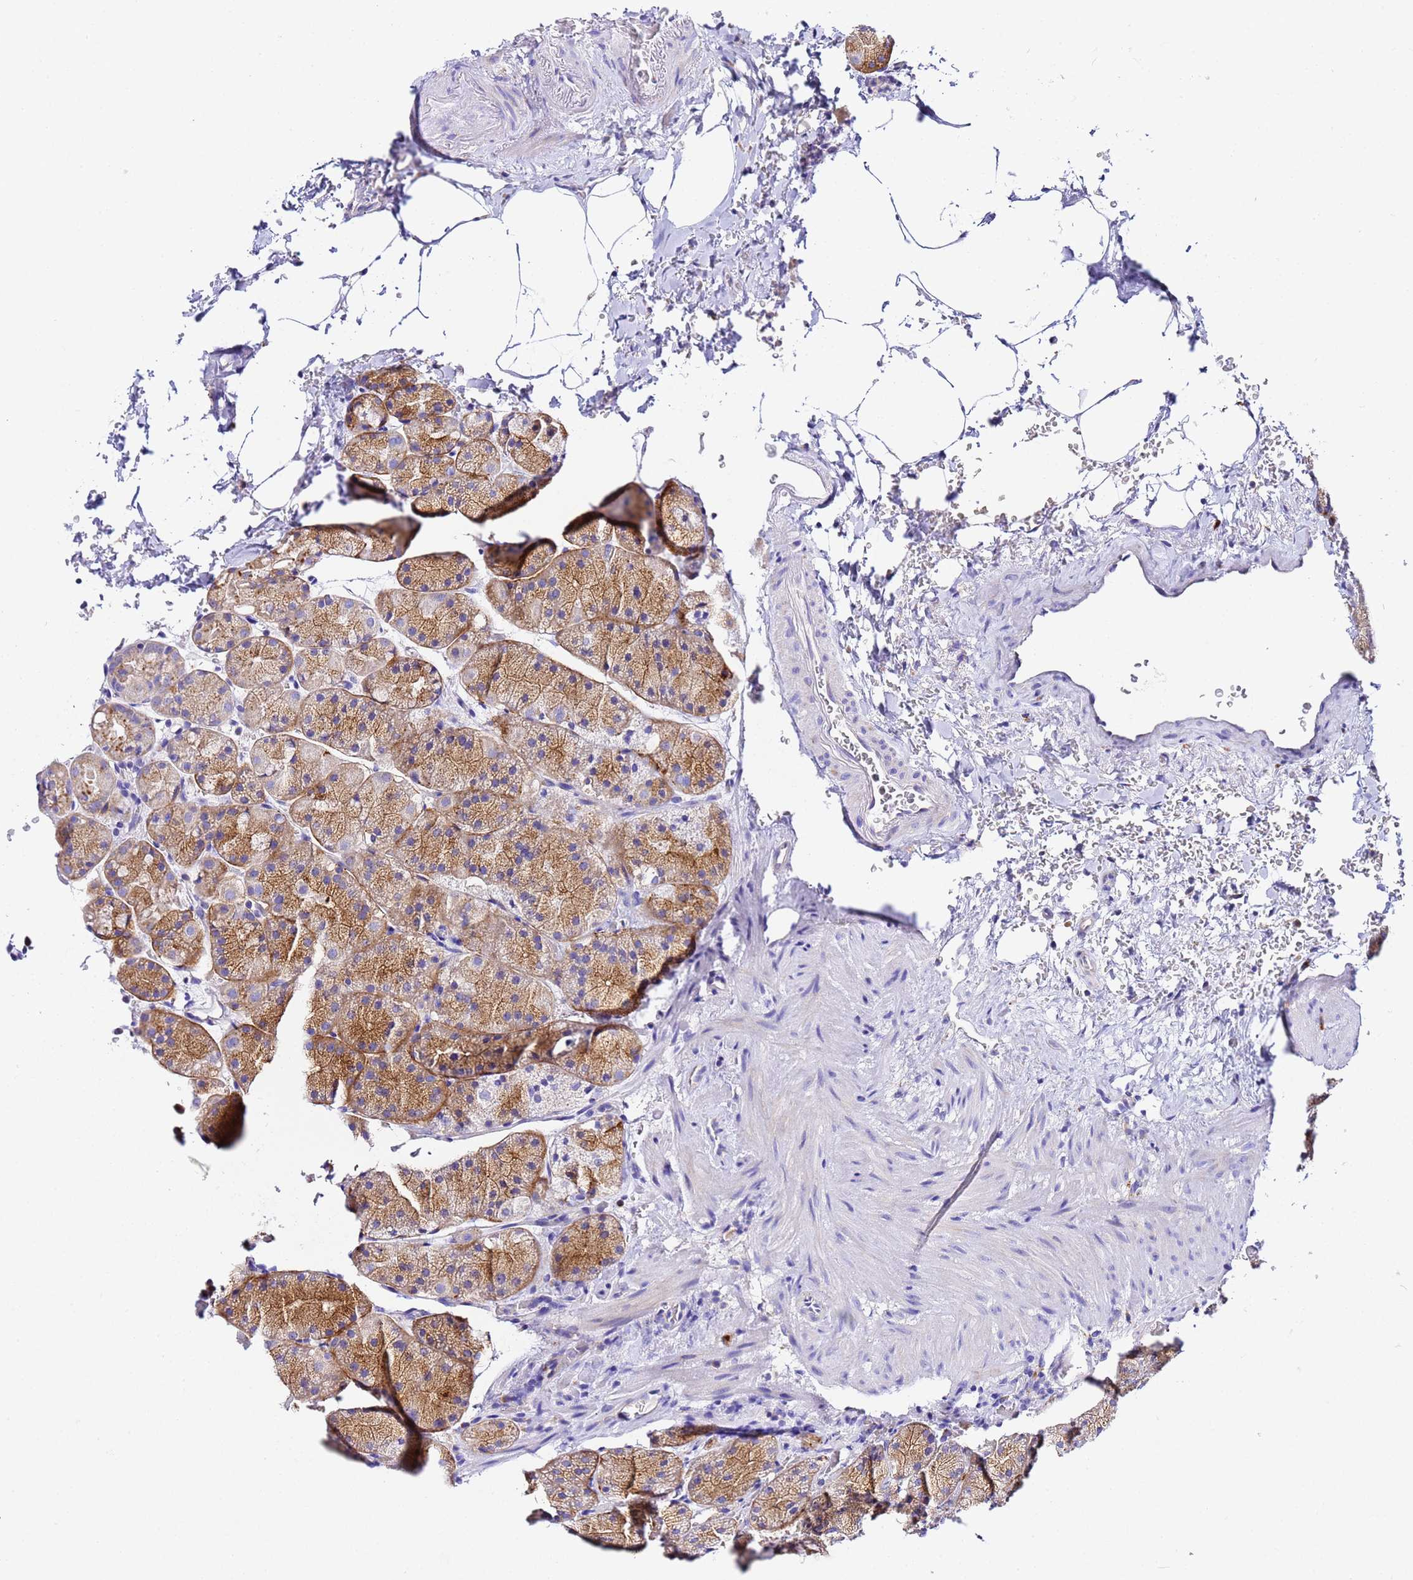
{"staining": {"intensity": "moderate", "quantity": "25%-75%", "location": "cytoplasmic/membranous"}, "tissue": "stomach", "cell_type": "Glandular cells", "image_type": "normal", "snomed": [{"axis": "morphology", "description": "Normal tissue, NOS"}, {"axis": "topography", "description": "Stomach, upper"}, {"axis": "topography", "description": "Stomach, lower"}], "caption": "Stomach stained with DAB (3,3'-diaminobenzidine) immunohistochemistry (IHC) shows medium levels of moderate cytoplasmic/membranous positivity in about 25%-75% of glandular cells.", "gene": "VTI1B", "patient": {"sex": "male", "age": 80}}